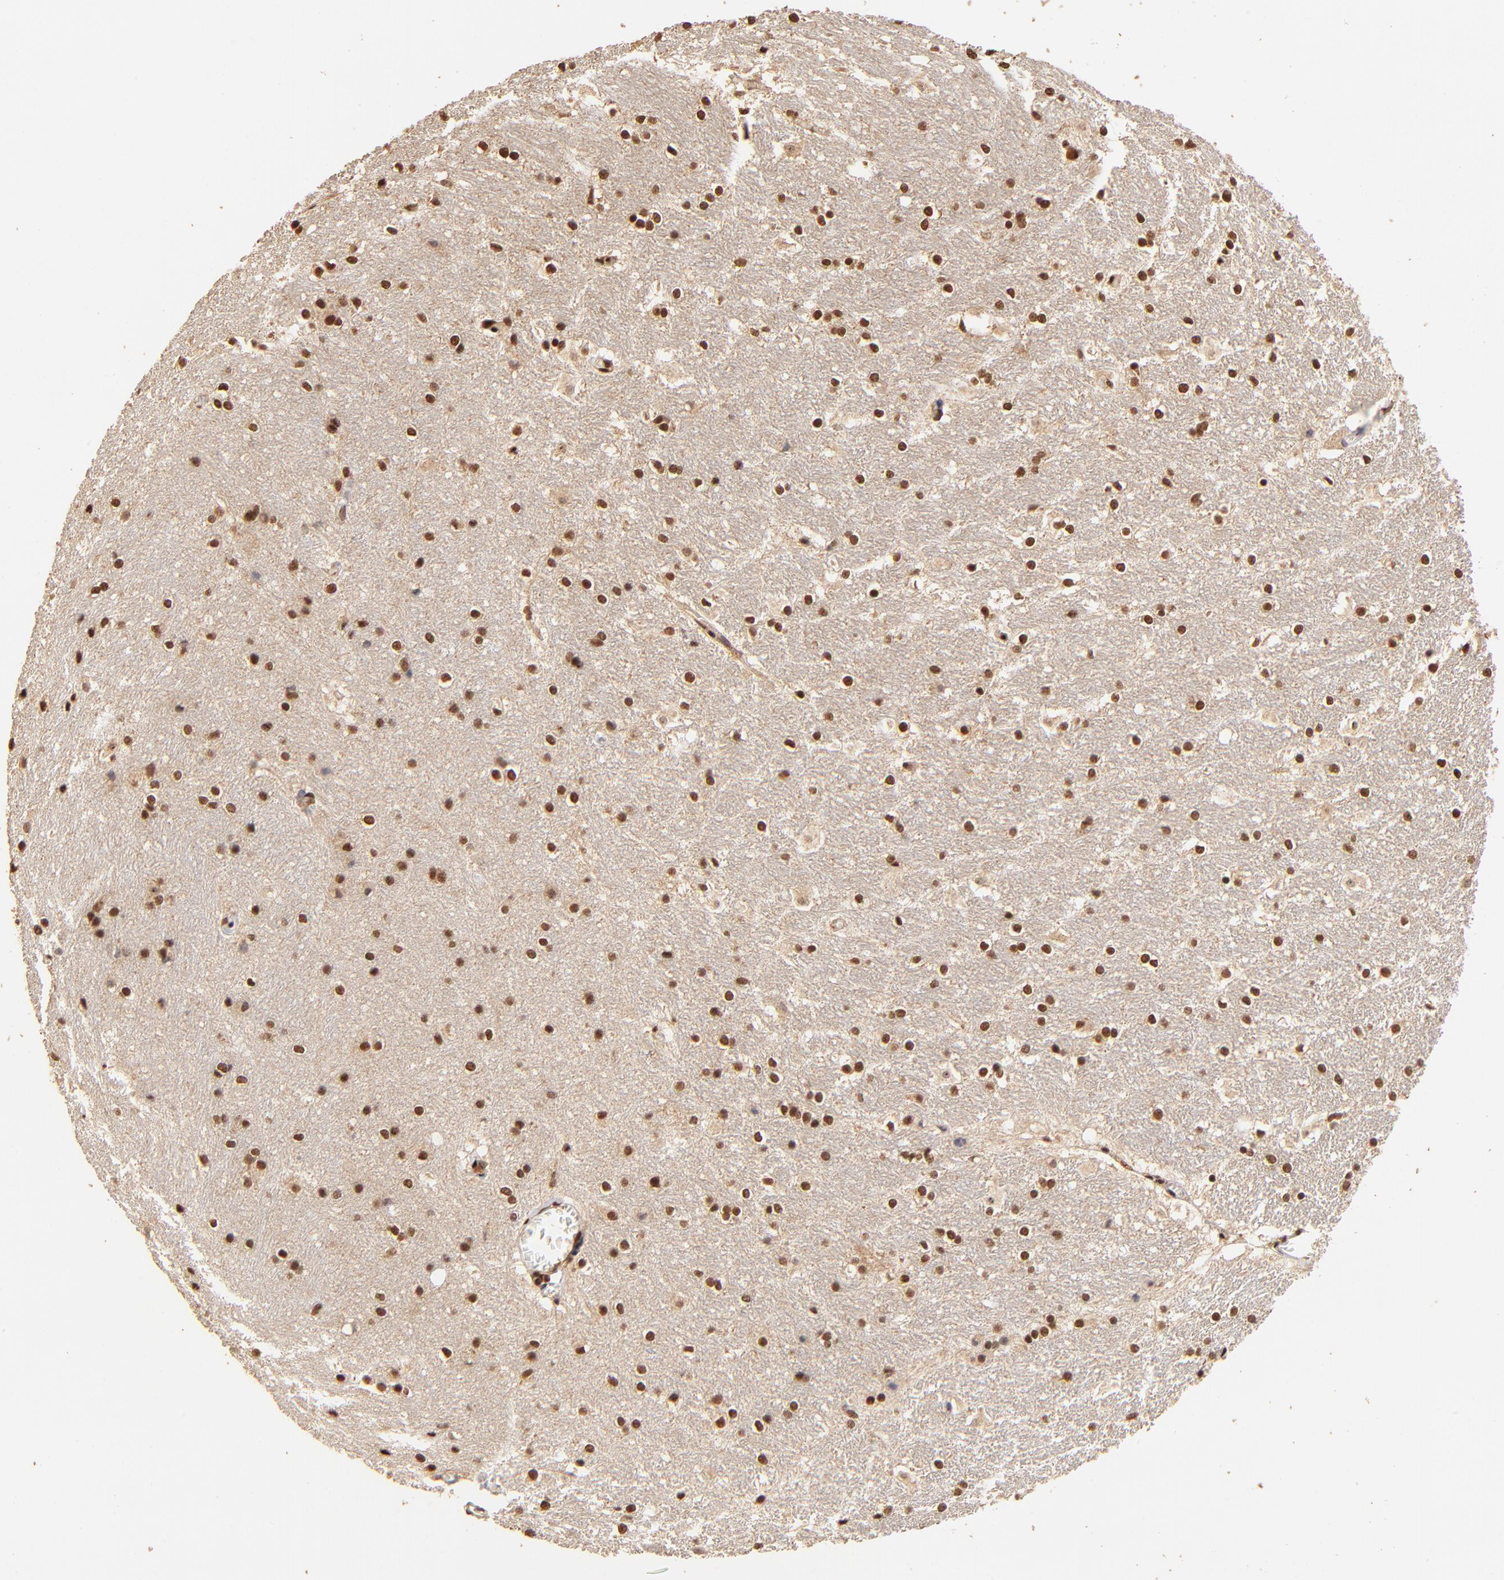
{"staining": {"intensity": "strong", "quantity": ">75%", "location": "nuclear"}, "tissue": "hippocampus", "cell_type": "Glial cells", "image_type": "normal", "snomed": [{"axis": "morphology", "description": "Normal tissue, NOS"}, {"axis": "topography", "description": "Hippocampus"}], "caption": "Brown immunohistochemical staining in benign human hippocampus displays strong nuclear expression in approximately >75% of glial cells. Nuclei are stained in blue.", "gene": "MED12", "patient": {"sex": "female", "age": 19}}